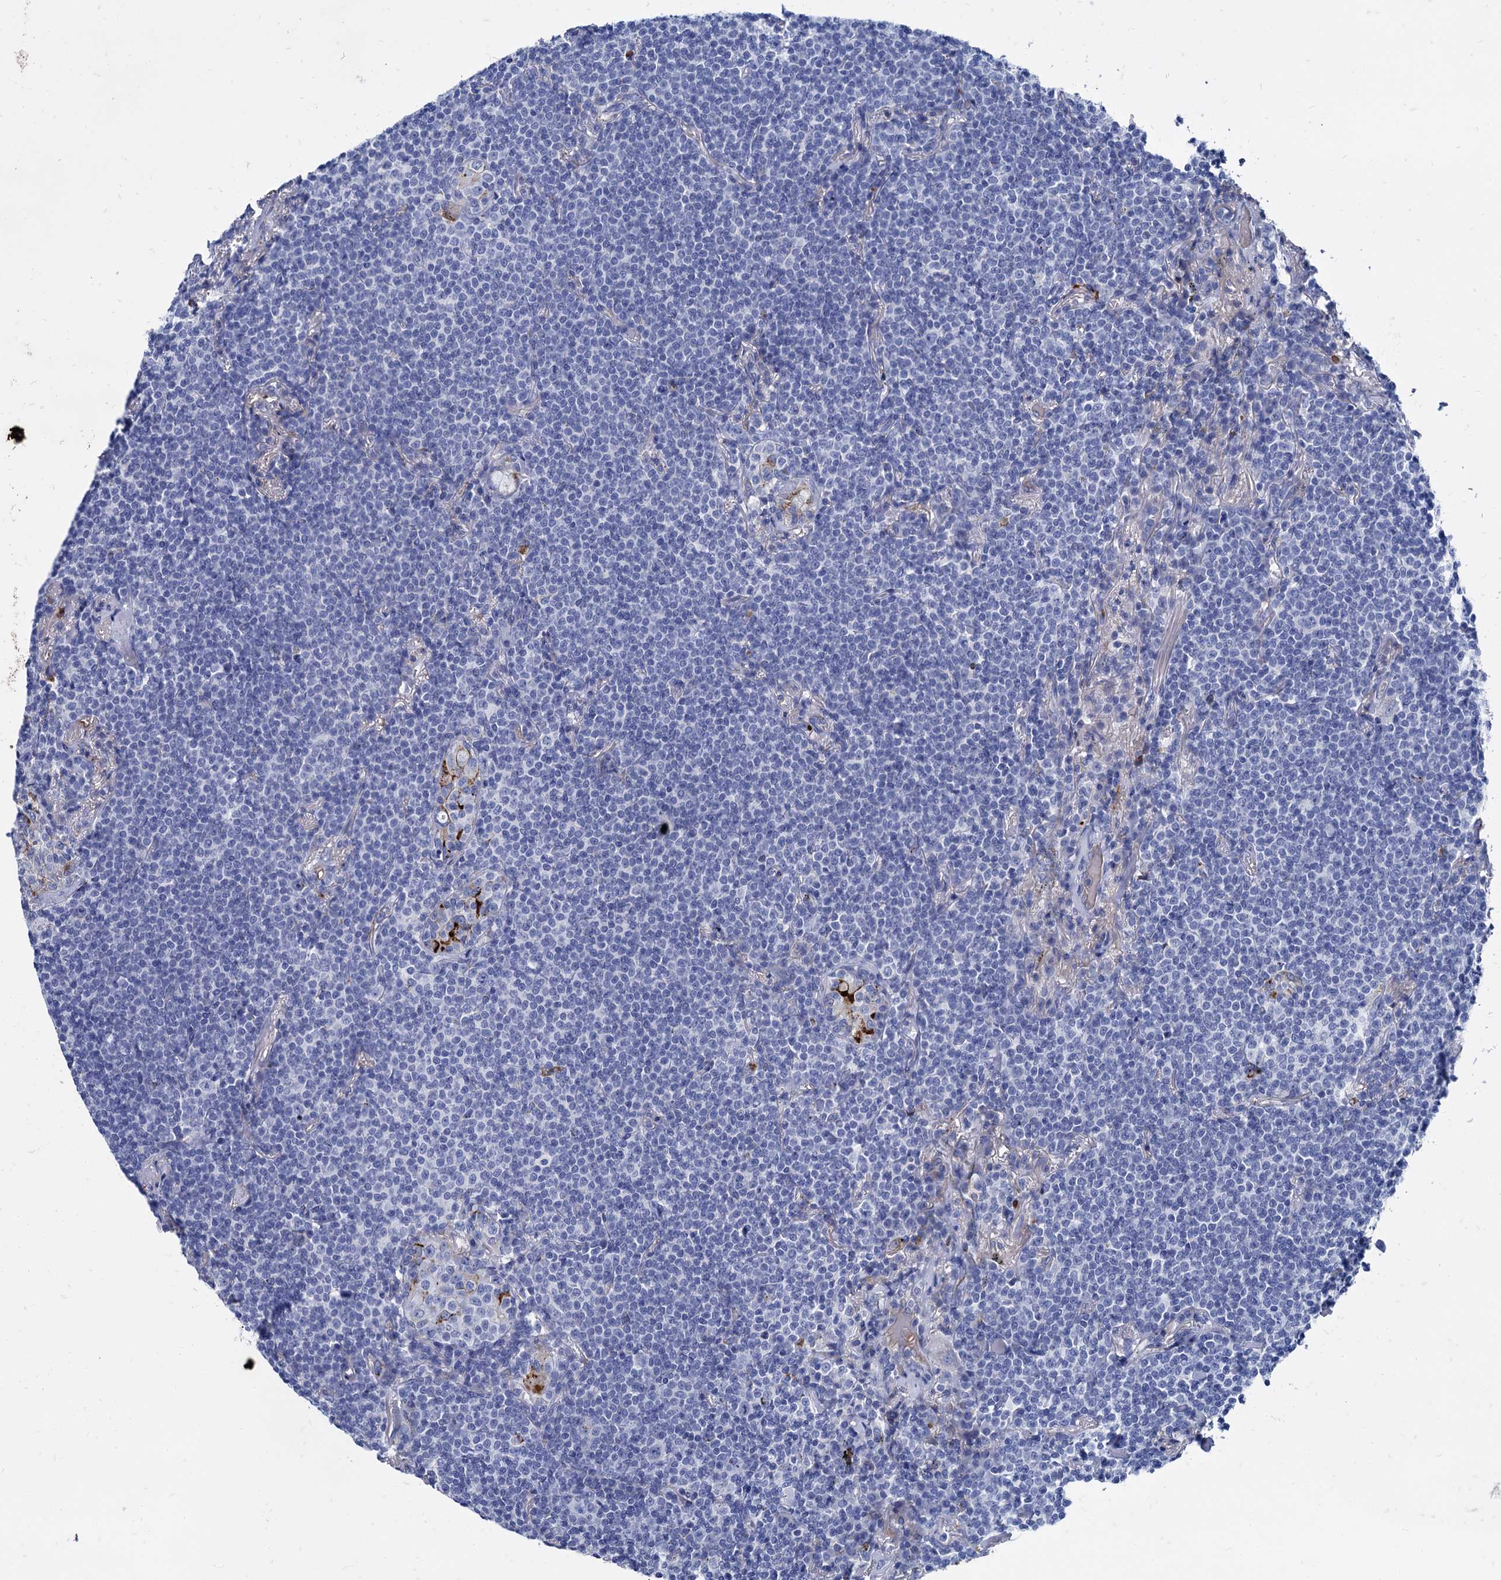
{"staining": {"intensity": "negative", "quantity": "none", "location": "none"}, "tissue": "lymphoma", "cell_type": "Tumor cells", "image_type": "cancer", "snomed": [{"axis": "morphology", "description": "Malignant lymphoma, non-Hodgkin's type, Low grade"}, {"axis": "topography", "description": "Lung"}], "caption": "Histopathology image shows no significant protein staining in tumor cells of malignant lymphoma, non-Hodgkin's type (low-grade). The staining is performed using DAB brown chromogen with nuclei counter-stained in using hematoxylin.", "gene": "APOD", "patient": {"sex": "female", "age": 71}}